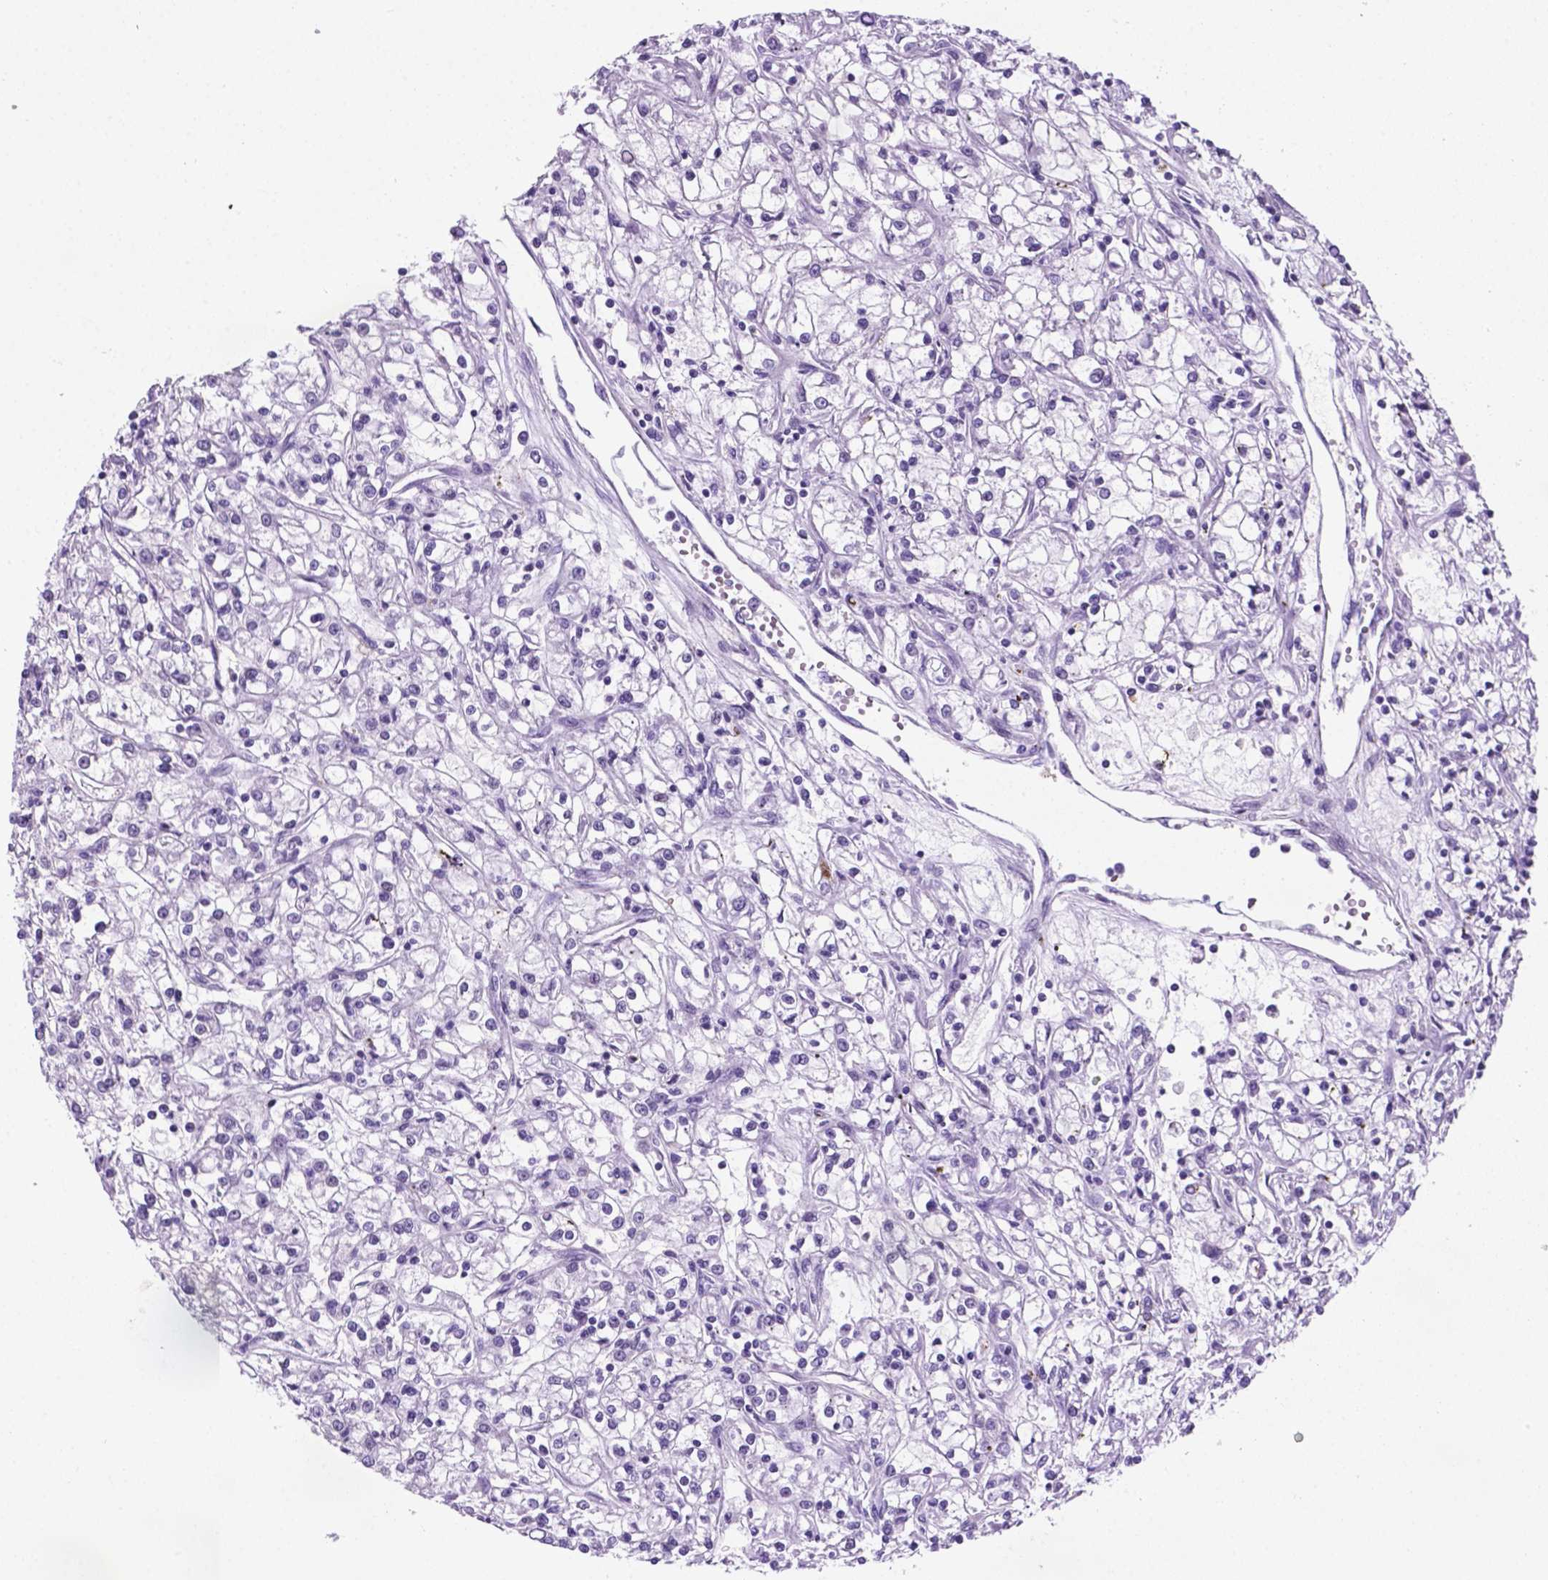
{"staining": {"intensity": "negative", "quantity": "none", "location": "none"}, "tissue": "renal cancer", "cell_type": "Tumor cells", "image_type": "cancer", "snomed": [{"axis": "morphology", "description": "Adenocarcinoma, NOS"}, {"axis": "topography", "description": "Kidney"}], "caption": "Immunohistochemical staining of renal adenocarcinoma exhibits no significant expression in tumor cells.", "gene": "C17orf107", "patient": {"sex": "female", "age": 59}}